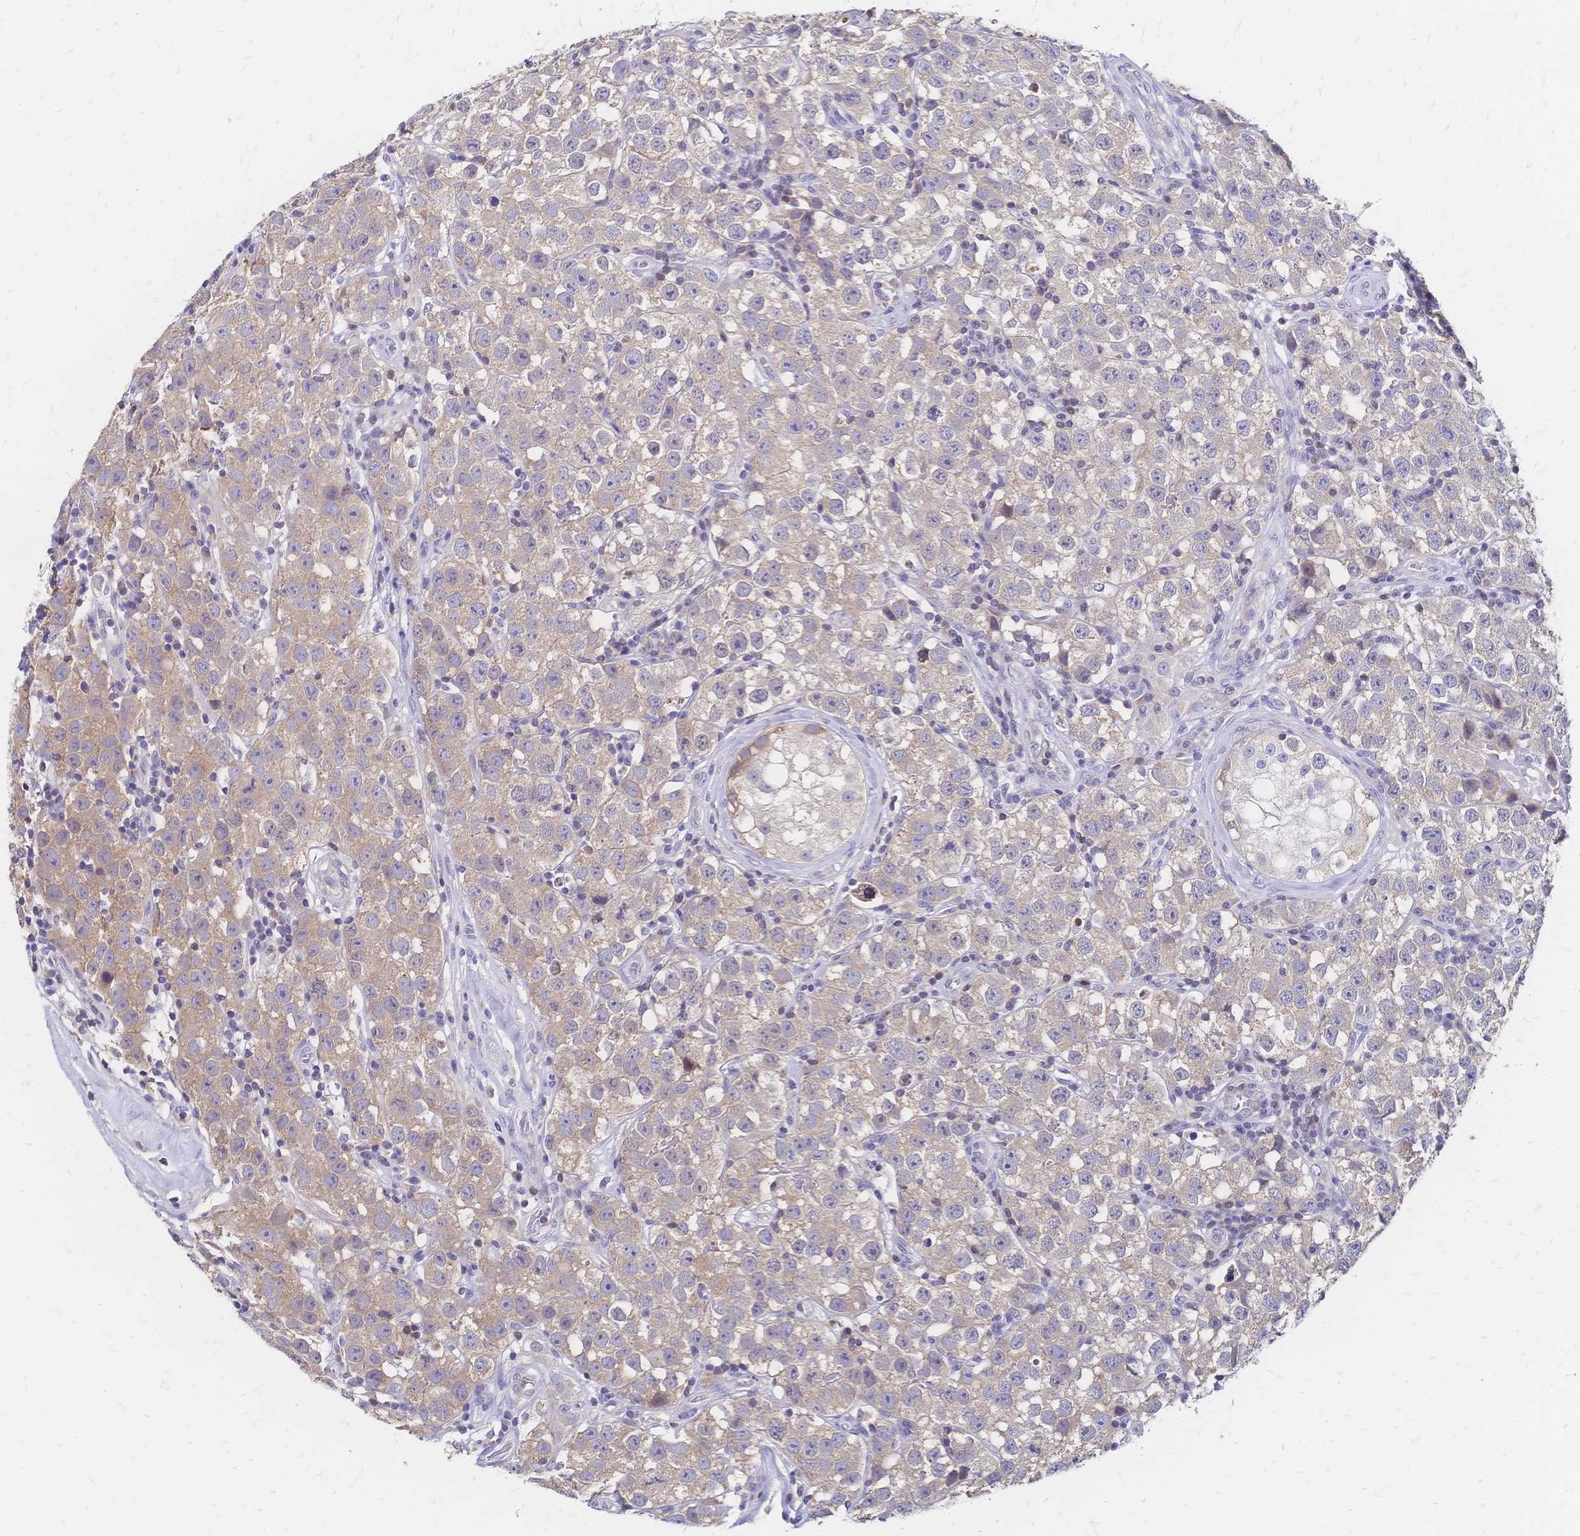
{"staining": {"intensity": "weak", "quantity": "25%-75%", "location": "cytoplasmic/membranous"}, "tissue": "testis cancer", "cell_type": "Tumor cells", "image_type": "cancer", "snomed": [{"axis": "morphology", "description": "Seminoma, NOS"}, {"axis": "topography", "description": "Testis"}], "caption": "This is a photomicrograph of immunohistochemistry (IHC) staining of testis cancer (seminoma), which shows weak positivity in the cytoplasmic/membranous of tumor cells.", "gene": "DTNB", "patient": {"sex": "male", "age": 34}}